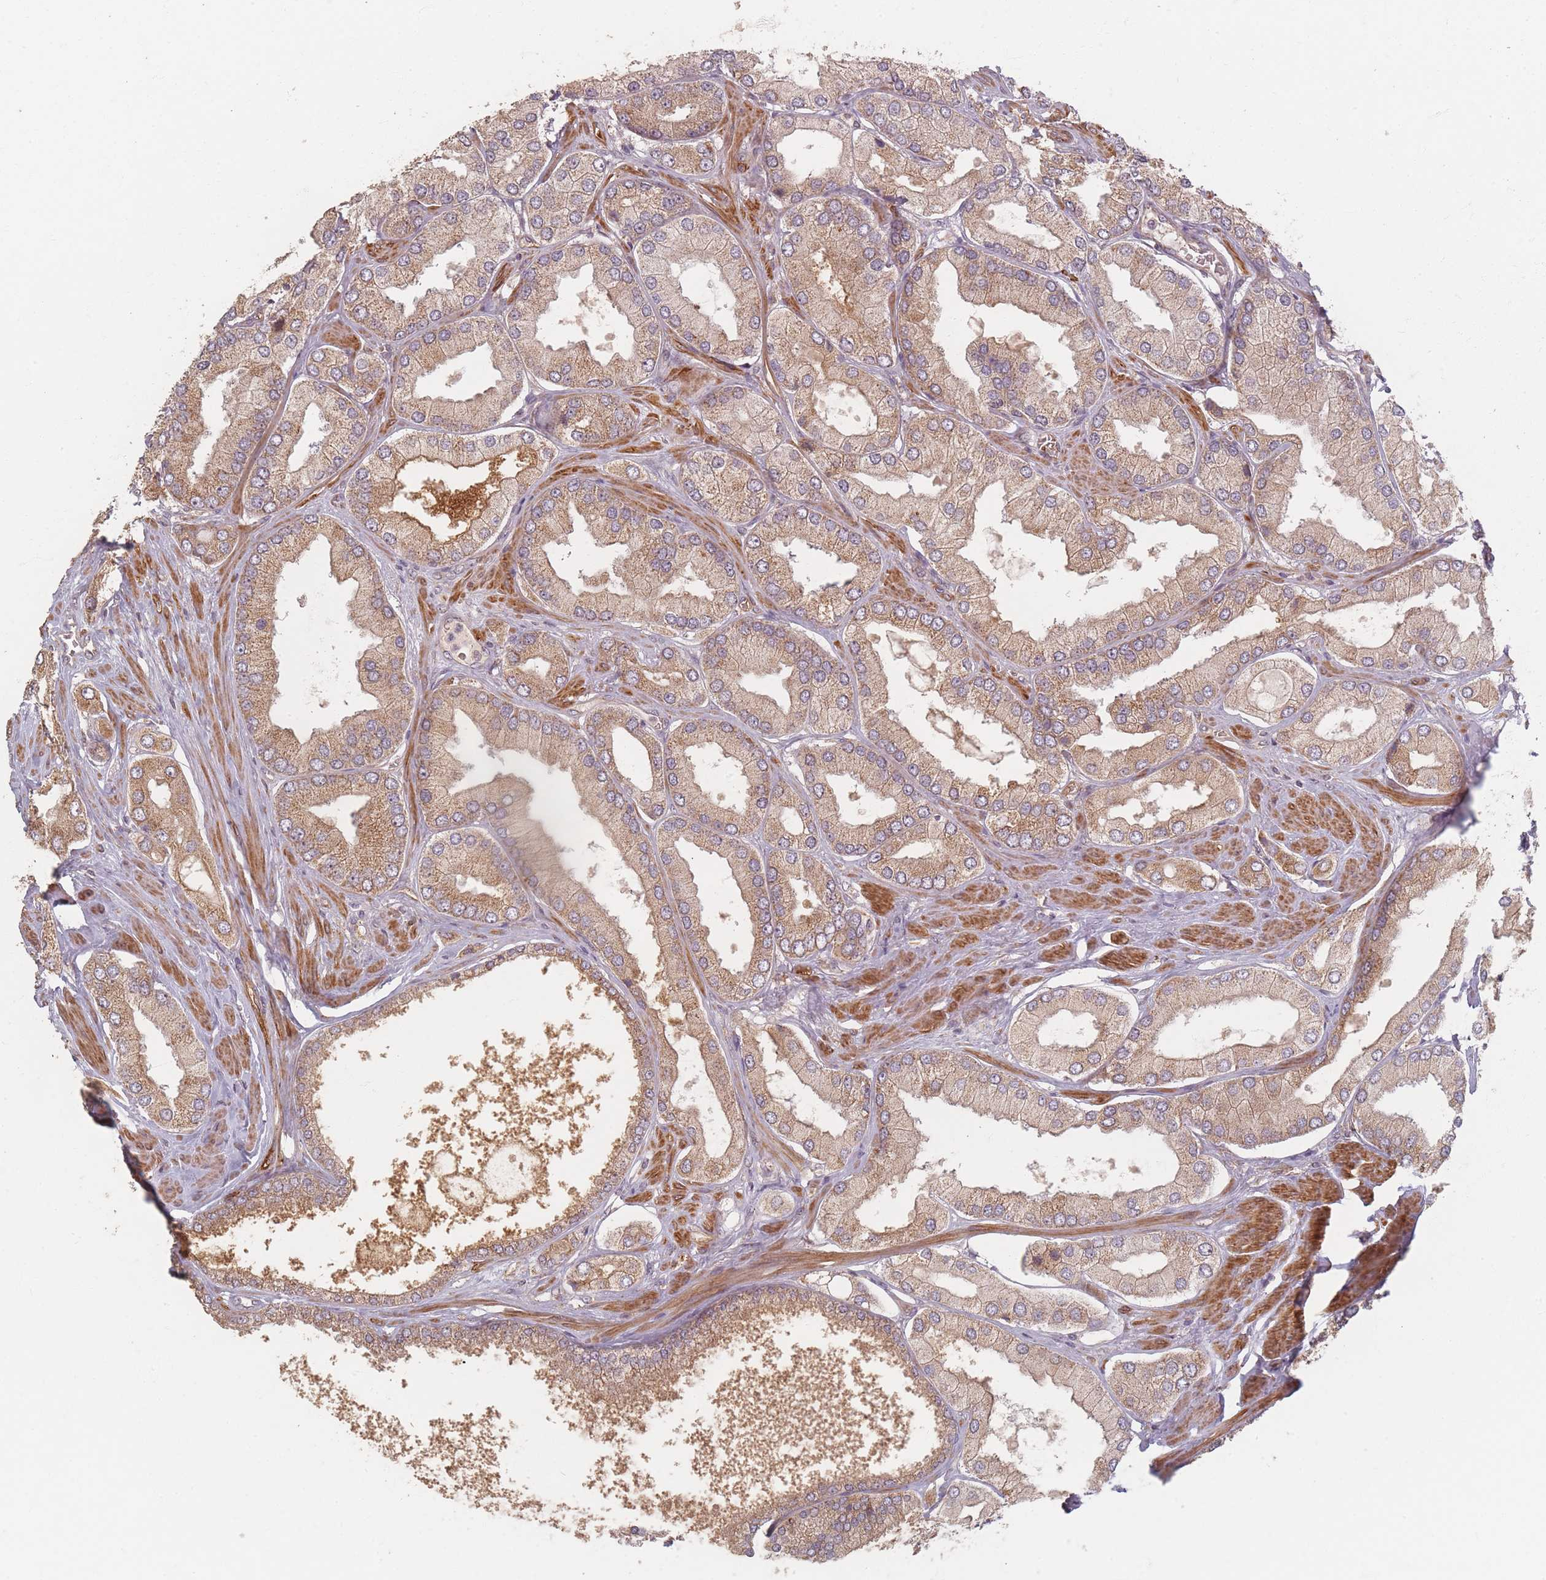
{"staining": {"intensity": "moderate", "quantity": ">75%", "location": "cytoplasmic/membranous"}, "tissue": "prostate cancer", "cell_type": "Tumor cells", "image_type": "cancer", "snomed": [{"axis": "morphology", "description": "Adenocarcinoma, Low grade"}, {"axis": "topography", "description": "Prostate"}], "caption": "Human adenocarcinoma (low-grade) (prostate) stained with a protein marker shows moderate staining in tumor cells.", "gene": "MRPS6", "patient": {"sex": "male", "age": 42}}